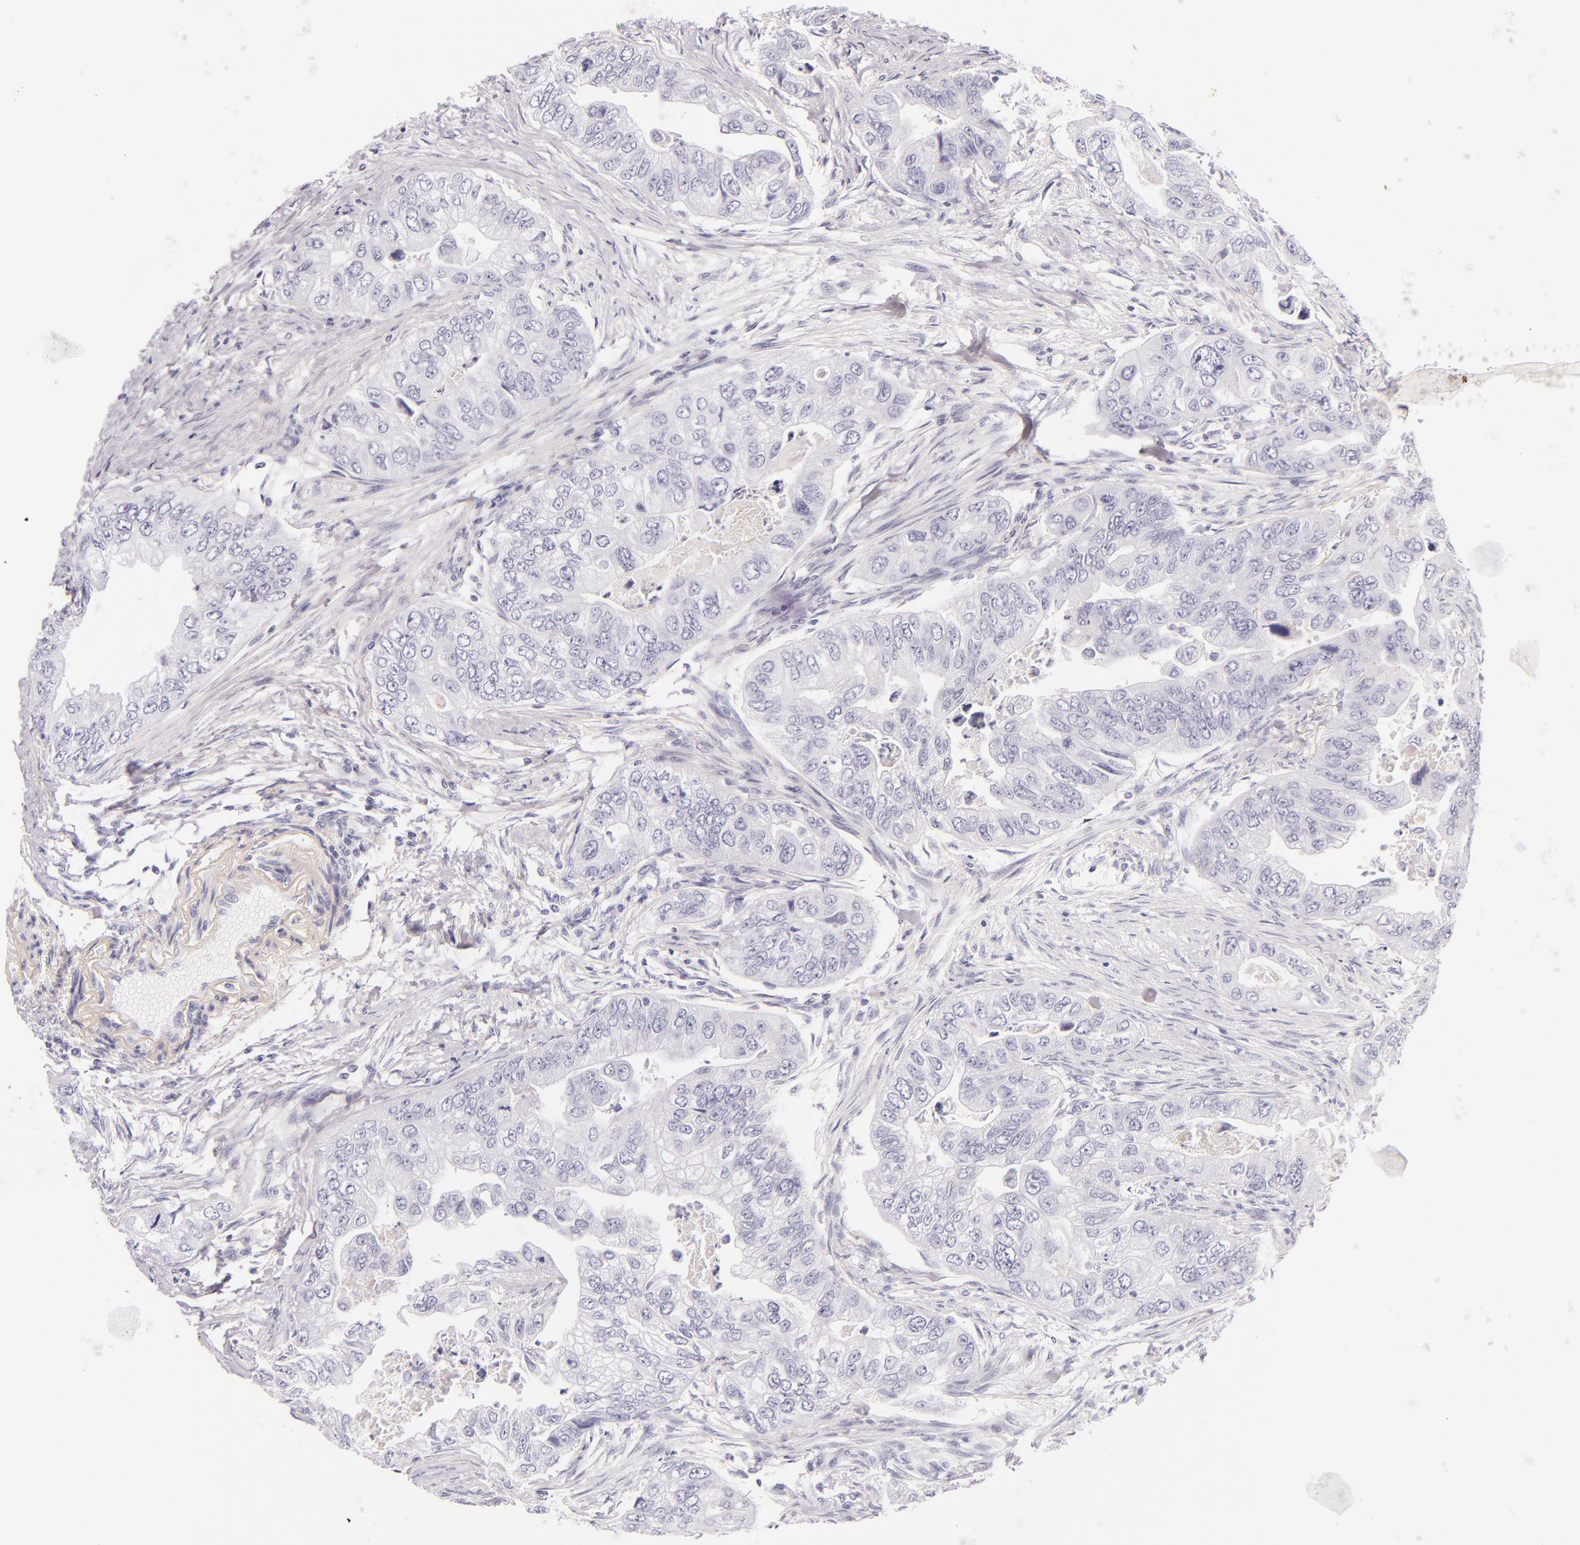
{"staining": {"intensity": "negative", "quantity": "none", "location": "none"}, "tissue": "colorectal cancer", "cell_type": "Tumor cells", "image_type": "cancer", "snomed": [{"axis": "morphology", "description": "Adenocarcinoma, NOS"}, {"axis": "topography", "description": "Colon"}], "caption": "A high-resolution histopathology image shows immunohistochemistry staining of colorectal cancer, which displays no significant positivity in tumor cells.", "gene": "INA", "patient": {"sex": "female", "age": 11}}